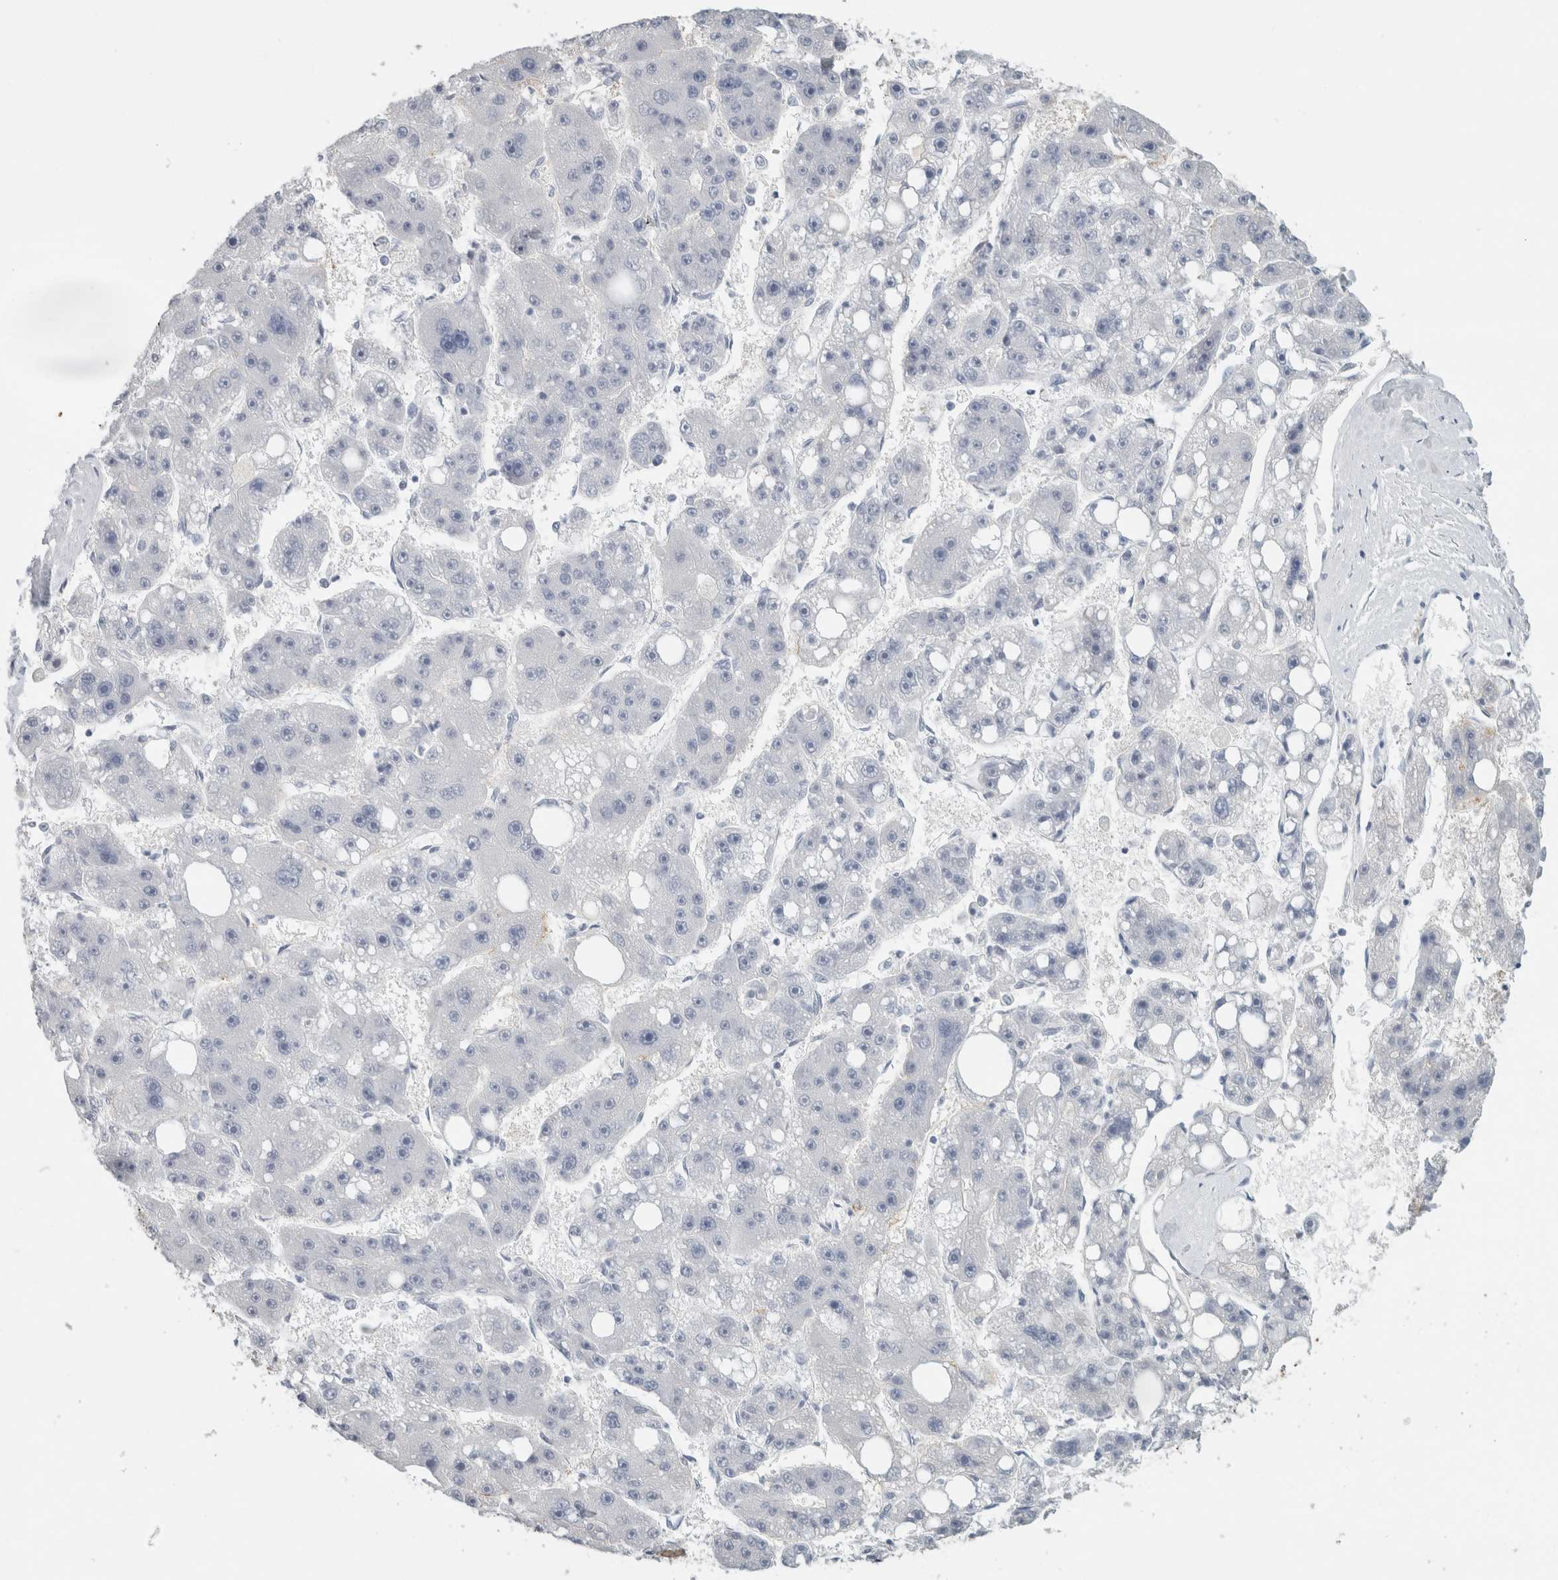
{"staining": {"intensity": "negative", "quantity": "none", "location": "none"}, "tissue": "liver cancer", "cell_type": "Tumor cells", "image_type": "cancer", "snomed": [{"axis": "morphology", "description": "Carcinoma, Hepatocellular, NOS"}, {"axis": "topography", "description": "Liver"}], "caption": "DAB immunohistochemical staining of human liver hepatocellular carcinoma demonstrates no significant positivity in tumor cells. (Stains: DAB immunohistochemistry with hematoxylin counter stain, Microscopy: brightfield microscopy at high magnification).", "gene": "TSPAN8", "patient": {"sex": "female", "age": 61}}